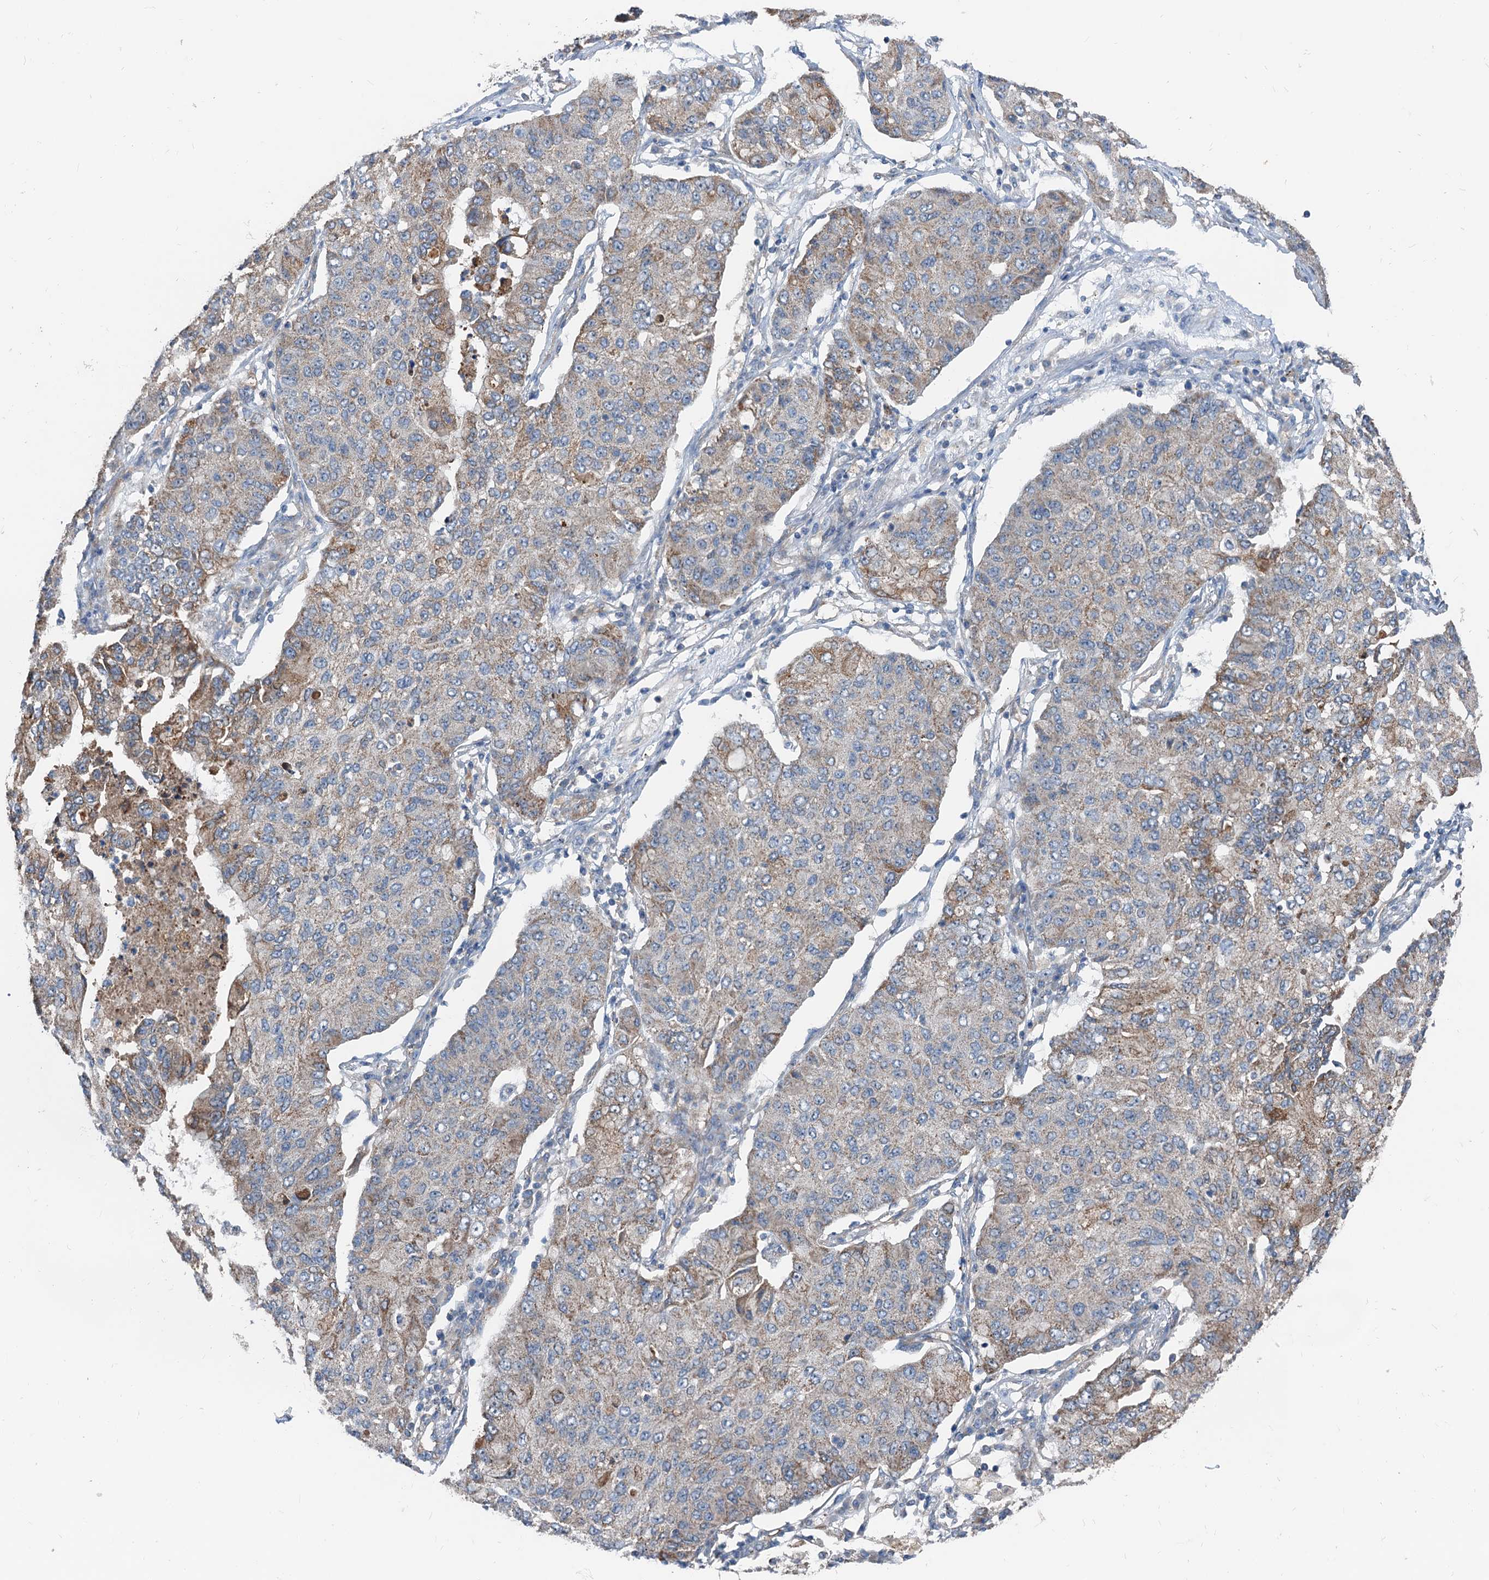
{"staining": {"intensity": "weak", "quantity": "25%-75%", "location": "cytoplasmic/membranous"}, "tissue": "lung cancer", "cell_type": "Tumor cells", "image_type": "cancer", "snomed": [{"axis": "morphology", "description": "Squamous cell carcinoma, NOS"}, {"axis": "topography", "description": "Lung"}], "caption": "A micrograph of human squamous cell carcinoma (lung) stained for a protein demonstrates weak cytoplasmic/membranous brown staining in tumor cells.", "gene": "ANKRD26", "patient": {"sex": "male", "age": 74}}